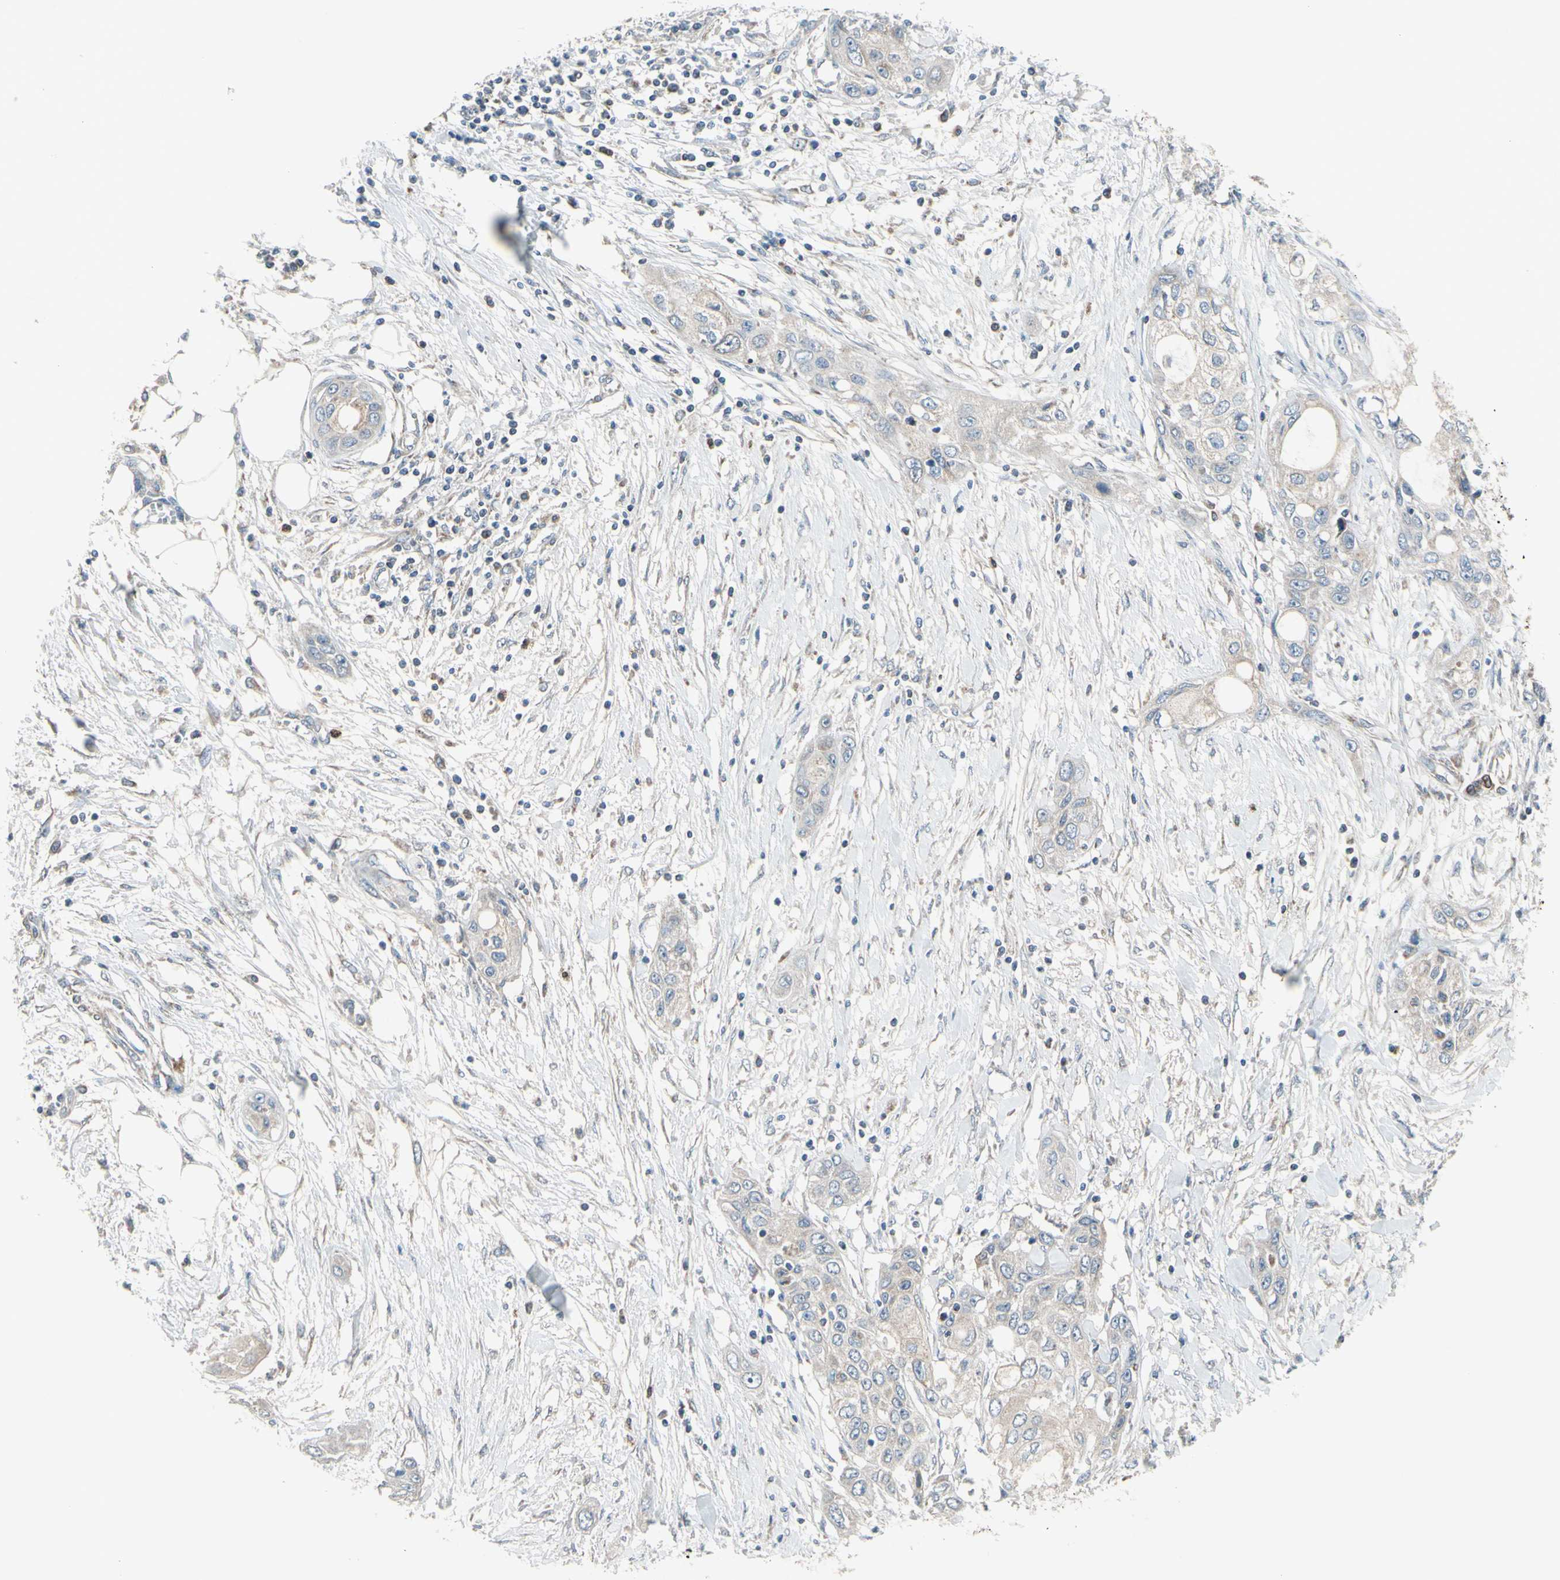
{"staining": {"intensity": "weak", "quantity": "<25%", "location": "cytoplasmic/membranous"}, "tissue": "pancreatic cancer", "cell_type": "Tumor cells", "image_type": "cancer", "snomed": [{"axis": "morphology", "description": "Adenocarcinoma, NOS"}, {"axis": "topography", "description": "Pancreas"}], "caption": "A high-resolution micrograph shows immunohistochemistry (IHC) staining of adenocarcinoma (pancreatic), which shows no significant positivity in tumor cells. The staining is performed using DAB brown chromogen with nuclei counter-stained in using hematoxylin.", "gene": "FAM171B", "patient": {"sex": "female", "age": 70}}